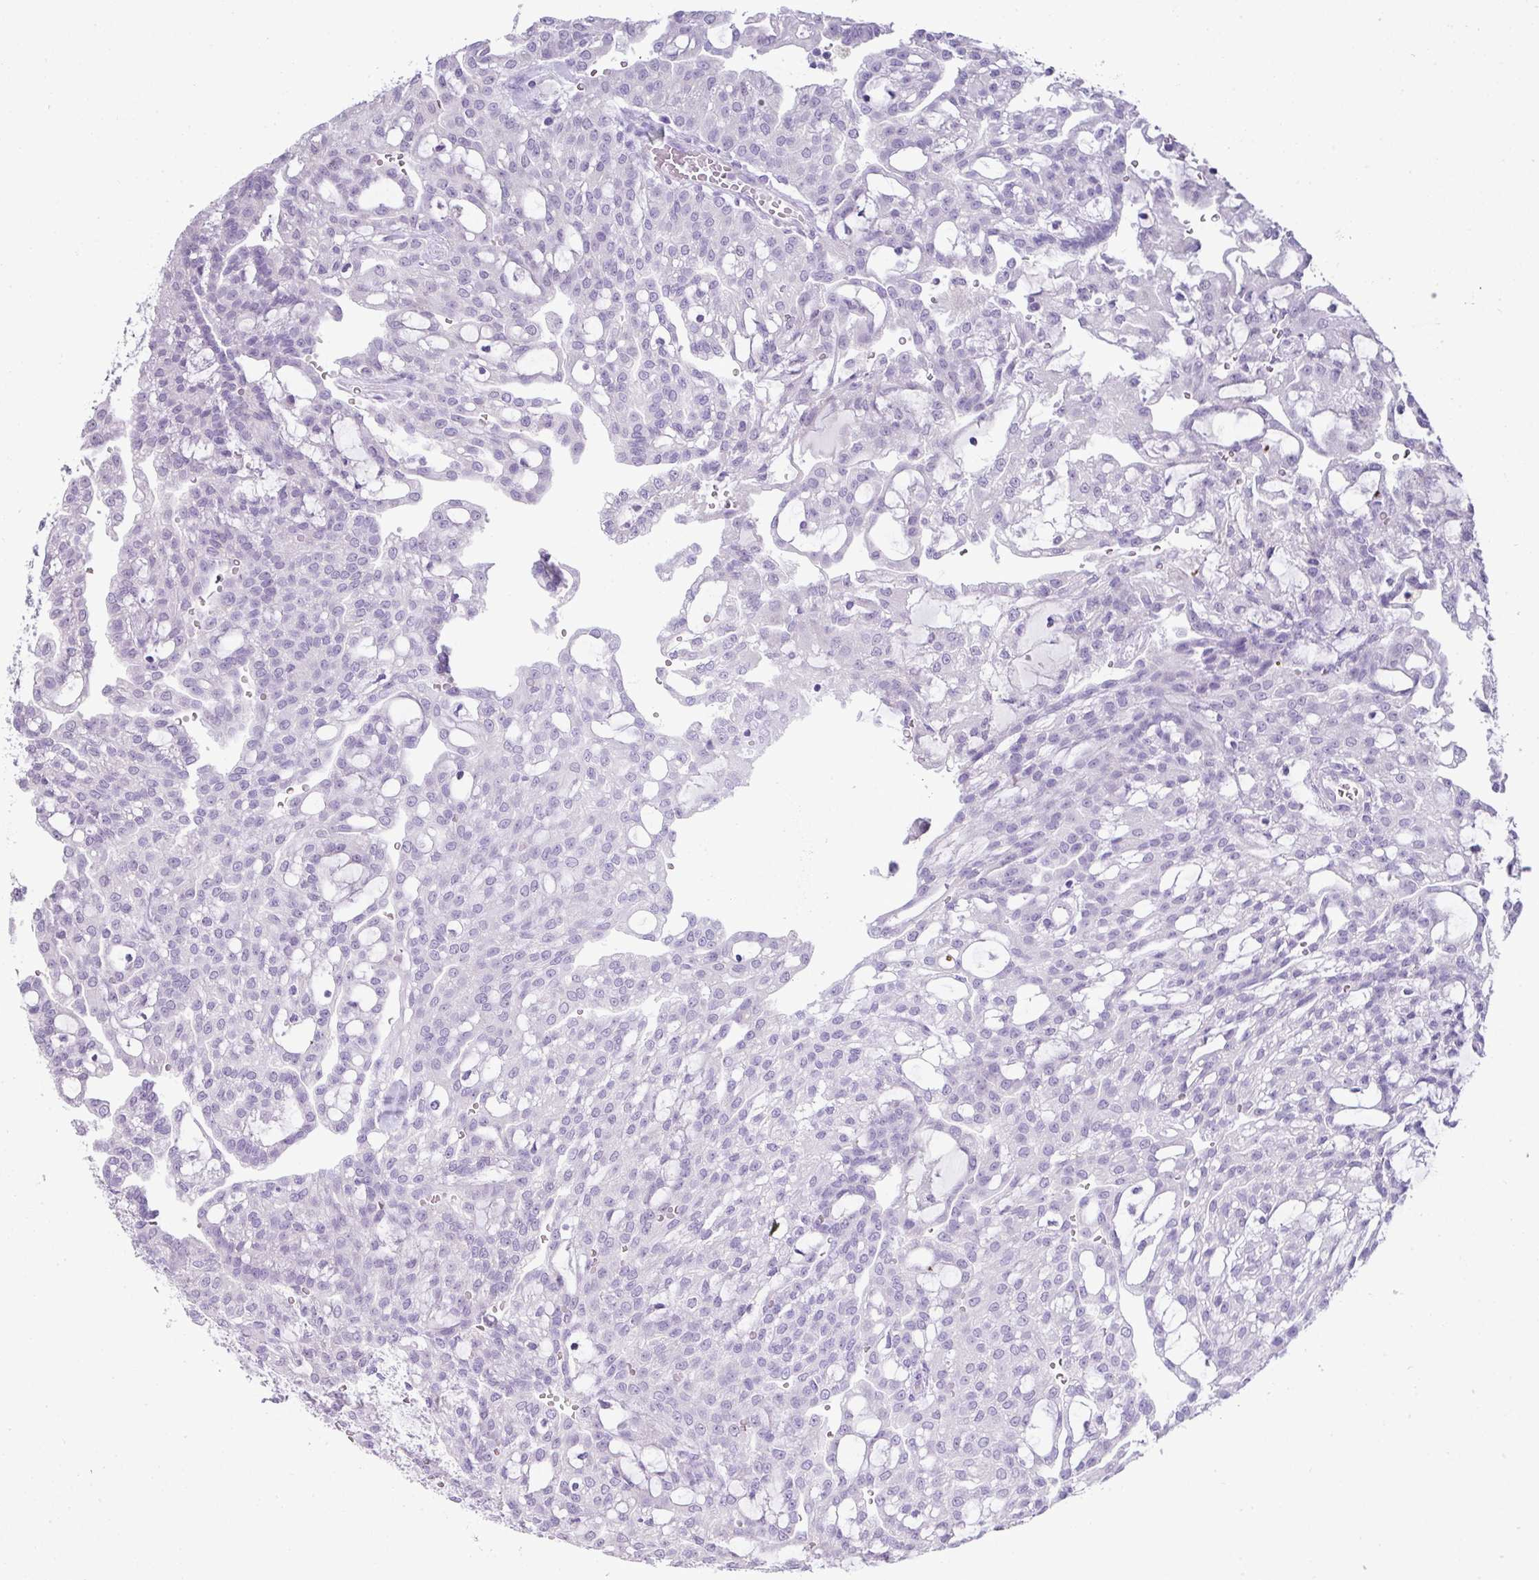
{"staining": {"intensity": "negative", "quantity": "none", "location": "none"}, "tissue": "renal cancer", "cell_type": "Tumor cells", "image_type": "cancer", "snomed": [{"axis": "morphology", "description": "Adenocarcinoma, NOS"}, {"axis": "topography", "description": "Kidney"}], "caption": "There is no significant expression in tumor cells of renal cancer (adenocarcinoma). The staining is performed using DAB brown chromogen with nuclei counter-stained in using hematoxylin.", "gene": "BCL11A", "patient": {"sex": "male", "age": 63}}